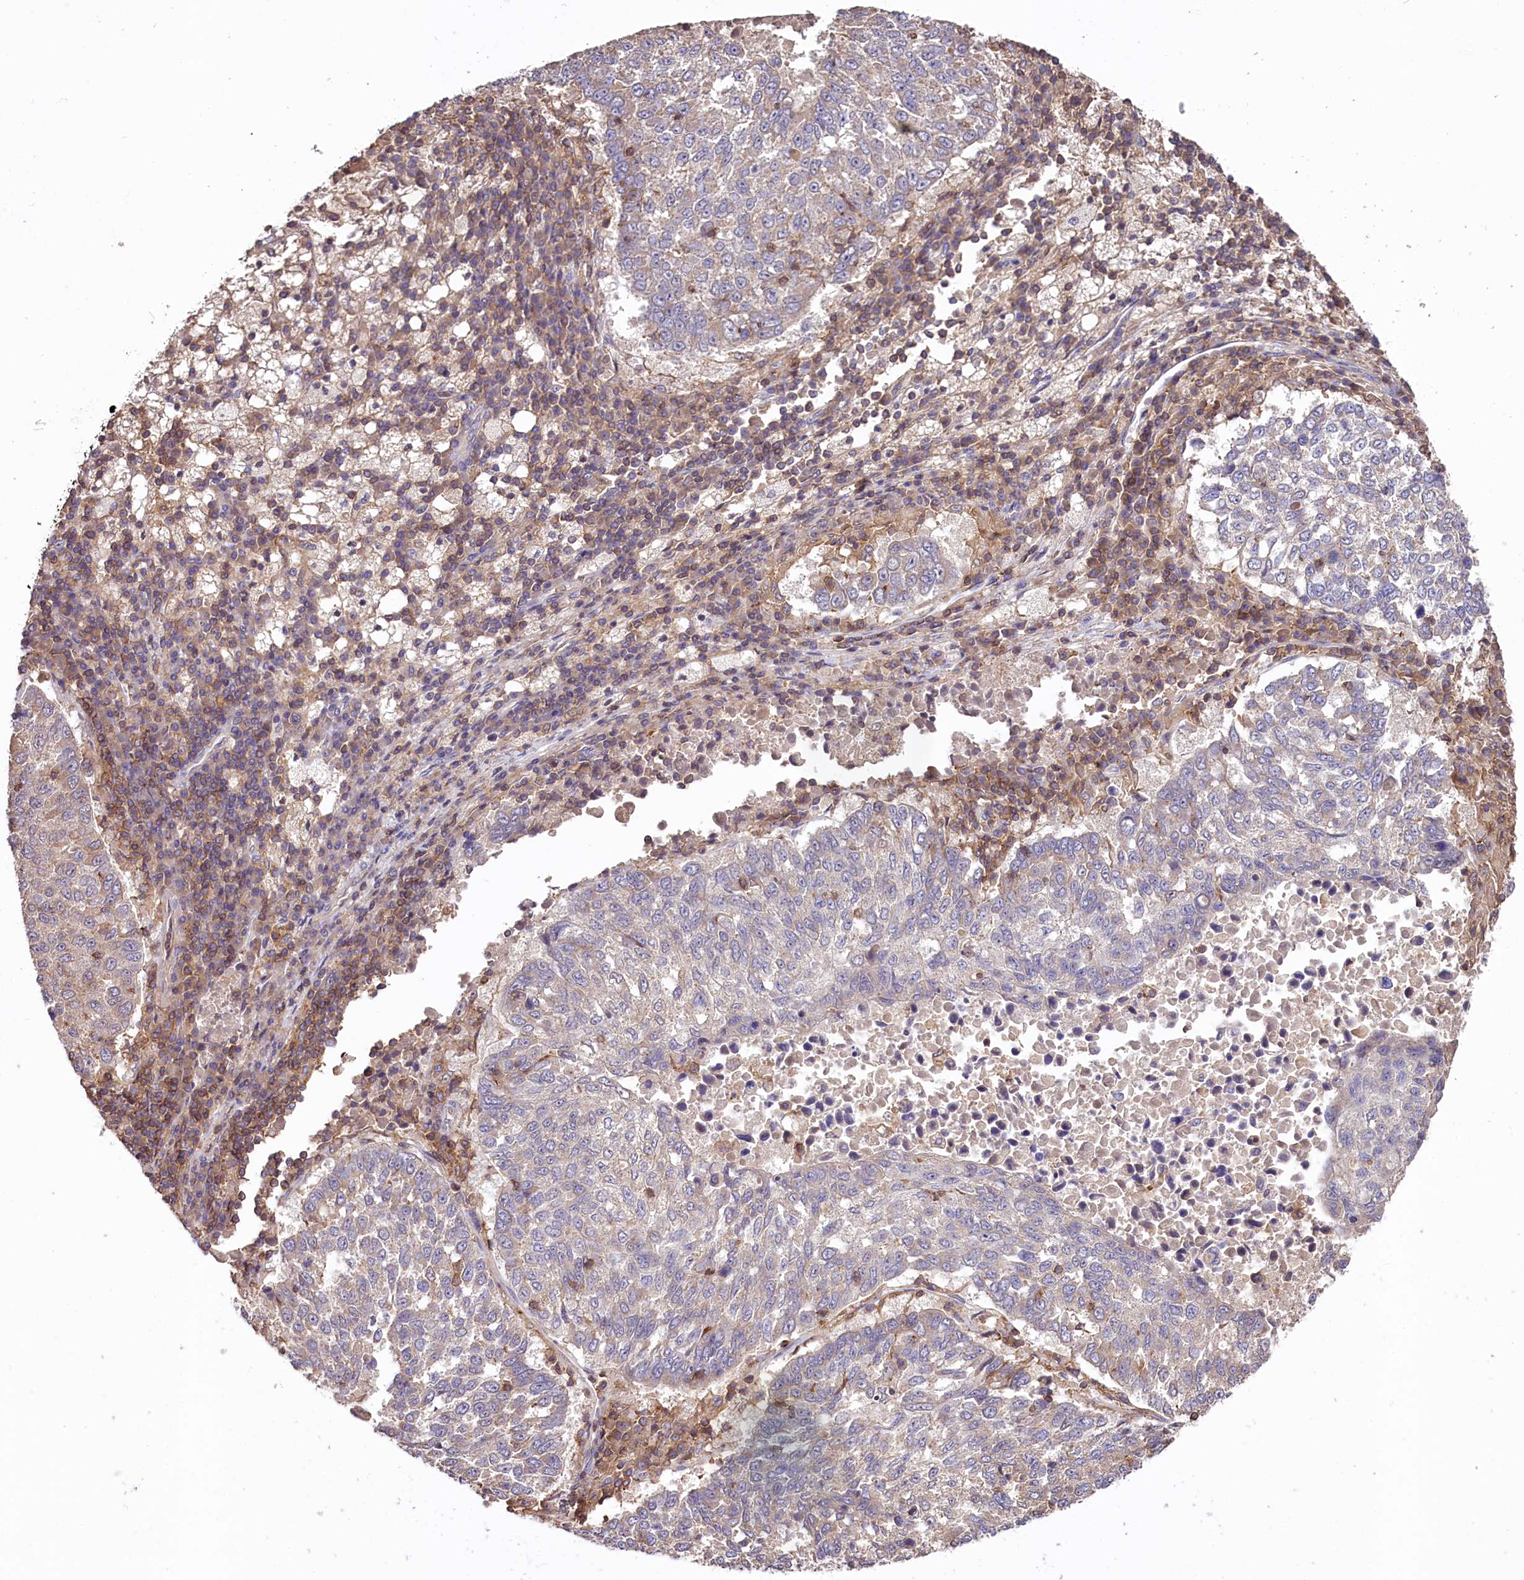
{"staining": {"intensity": "negative", "quantity": "none", "location": "none"}, "tissue": "lung cancer", "cell_type": "Tumor cells", "image_type": "cancer", "snomed": [{"axis": "morphology", "description": "Squamous cell carcinoma, NOS"}, {"axis": "topography", "description": "Lung"}], "caption": "An image of human lung cancer (squamous cell carcinoma) is negative for staining in tumor cells.", "gene": "SKIDA1", "patient": {"sex": "male", "age": 73}}